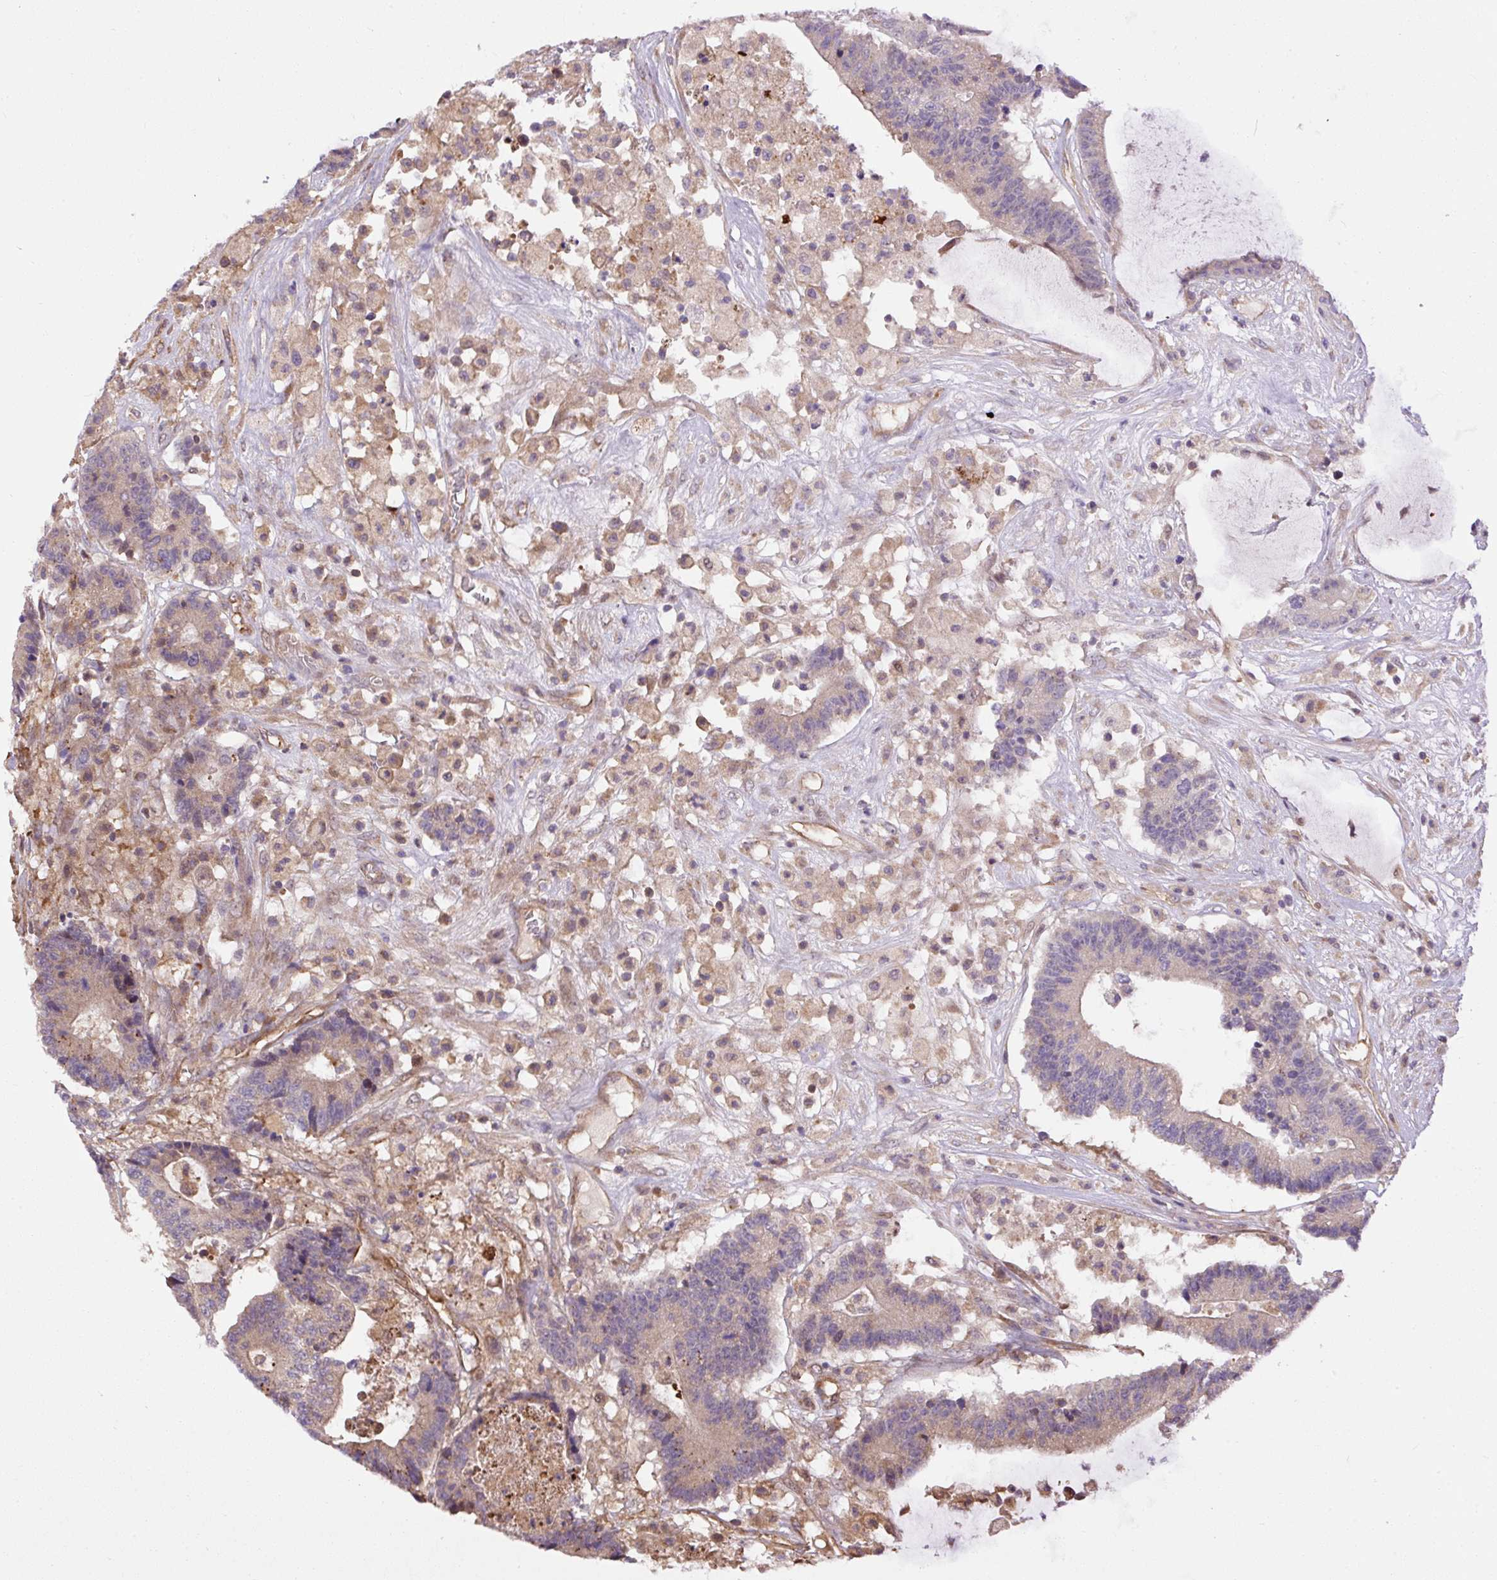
{"staining": {"intensity": "weak", "quantity": "<25%", "location": "cytoplasmic/membranous"}, "tissue": "colorectal cancer", "cell_type": "Tumor cells", "image_type": "cancer", "snomed": [{"axis": "morphology", "description": "Adenocarcinoma, NOS"}, {"axis": "topography", "description": "Colon"}], "caption": "Adenocarcinoma (colorectal) was stained to show a protein in brown. There is no significant positivity in tumor cells.", "gene": "PPME1", "patient": {"sex": "female", "age": 84}}